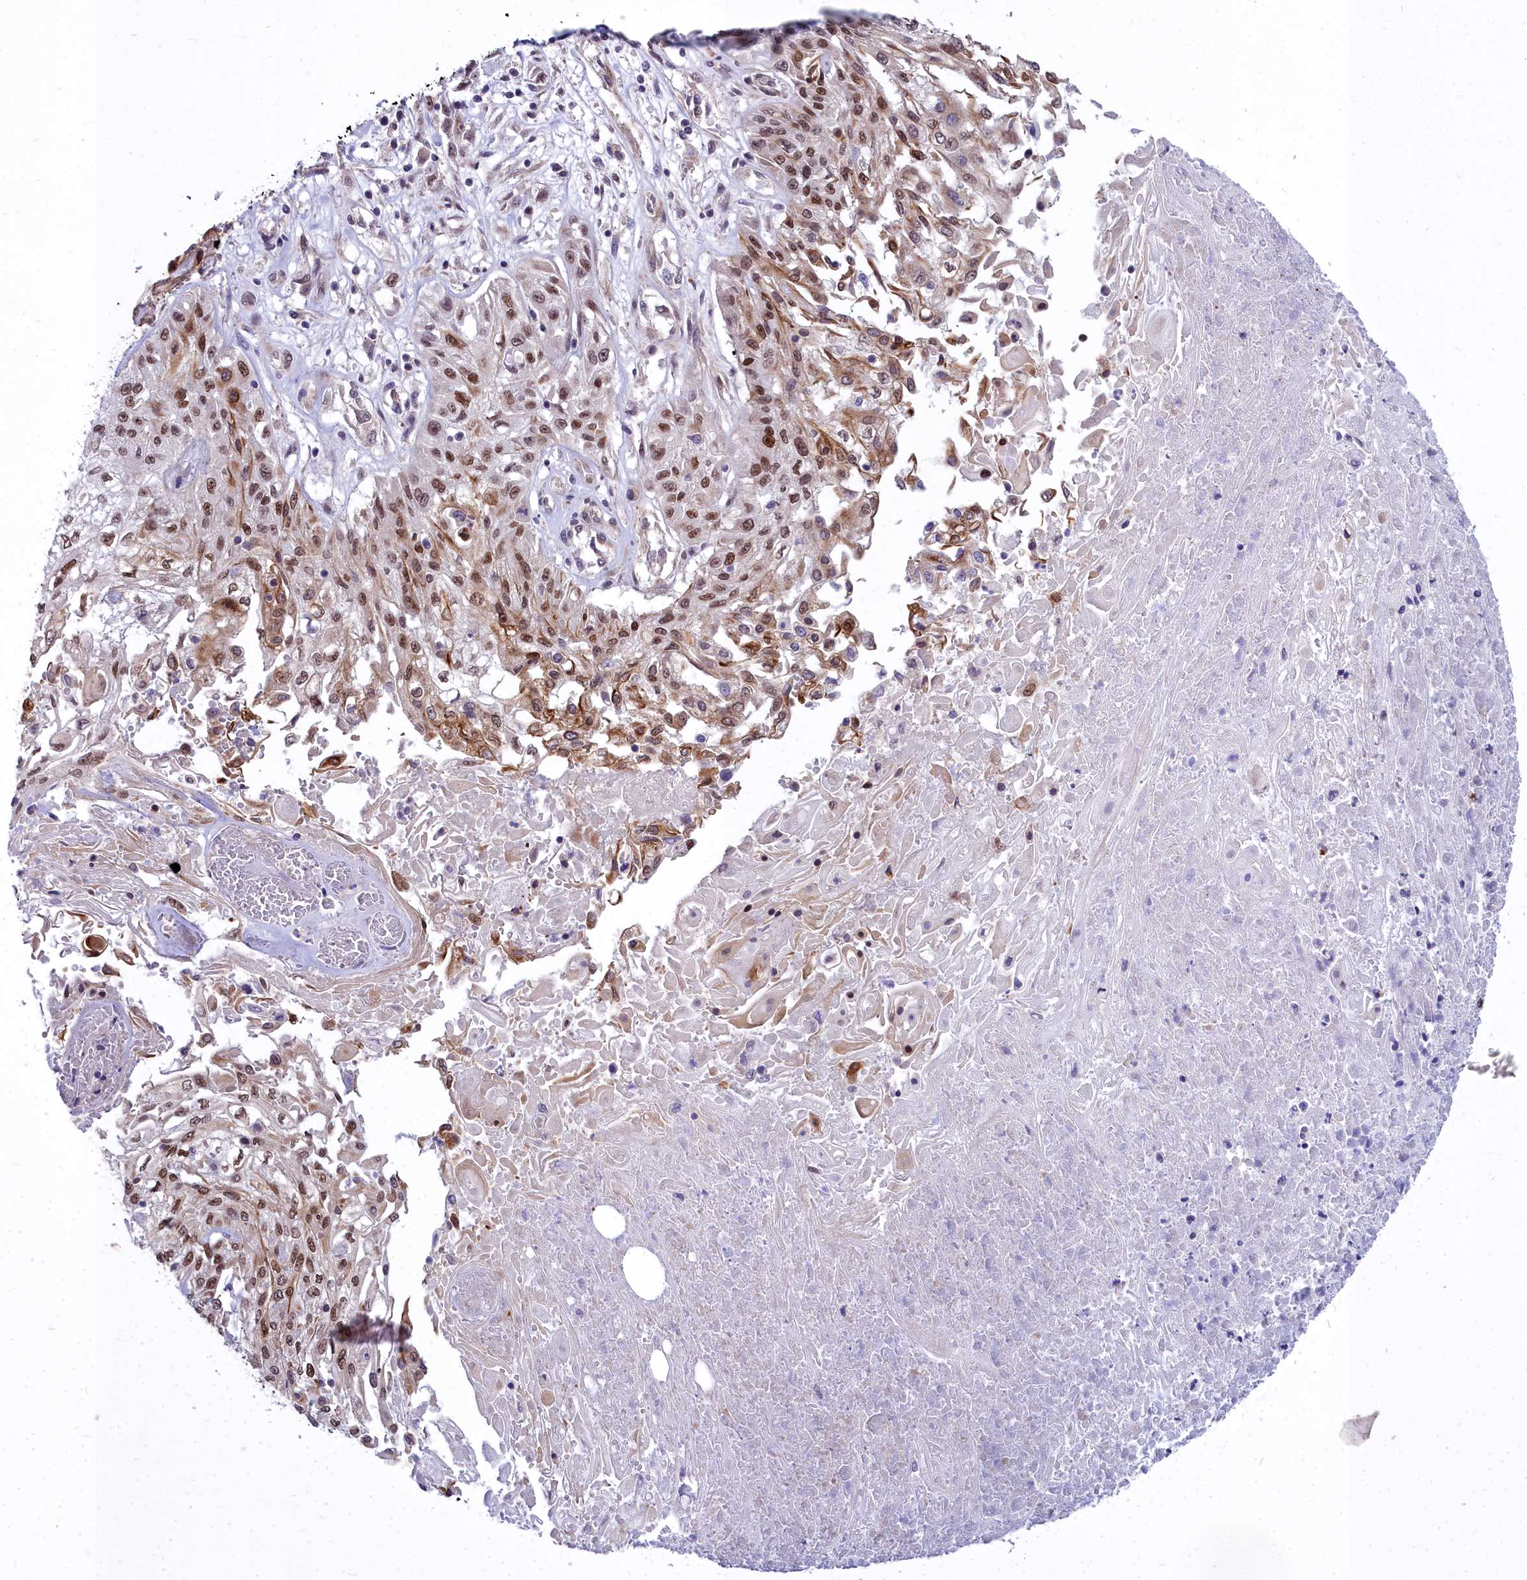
{"staining": {"intensity": "moderate", "quantity": ">75%", "location": "nuclear"}, "tissue": "skin cancer", "cell_type": "Tumor cells", "image_type": "cancer", "snomed": [{"axis": "morphology", "description": "Squamous cell carcinoma, NOS"}, {"axis": "morphology", "description": "Squamous cell carcinoma, metastatic, NOS"}, {"axis": "topography", "description": "Skin"}, {"axis": "topography", "description": "Lymph node"}], "caption": "Approximately >75% of tumor cells in human skin cancer (metastatic squamous cell carcinoma) reveal moderate nuclear protein positivity as visualized by brown immunohistochemical staining.", "gene": "ABCB8", "patient": {"sex": "male", "age": 75}}